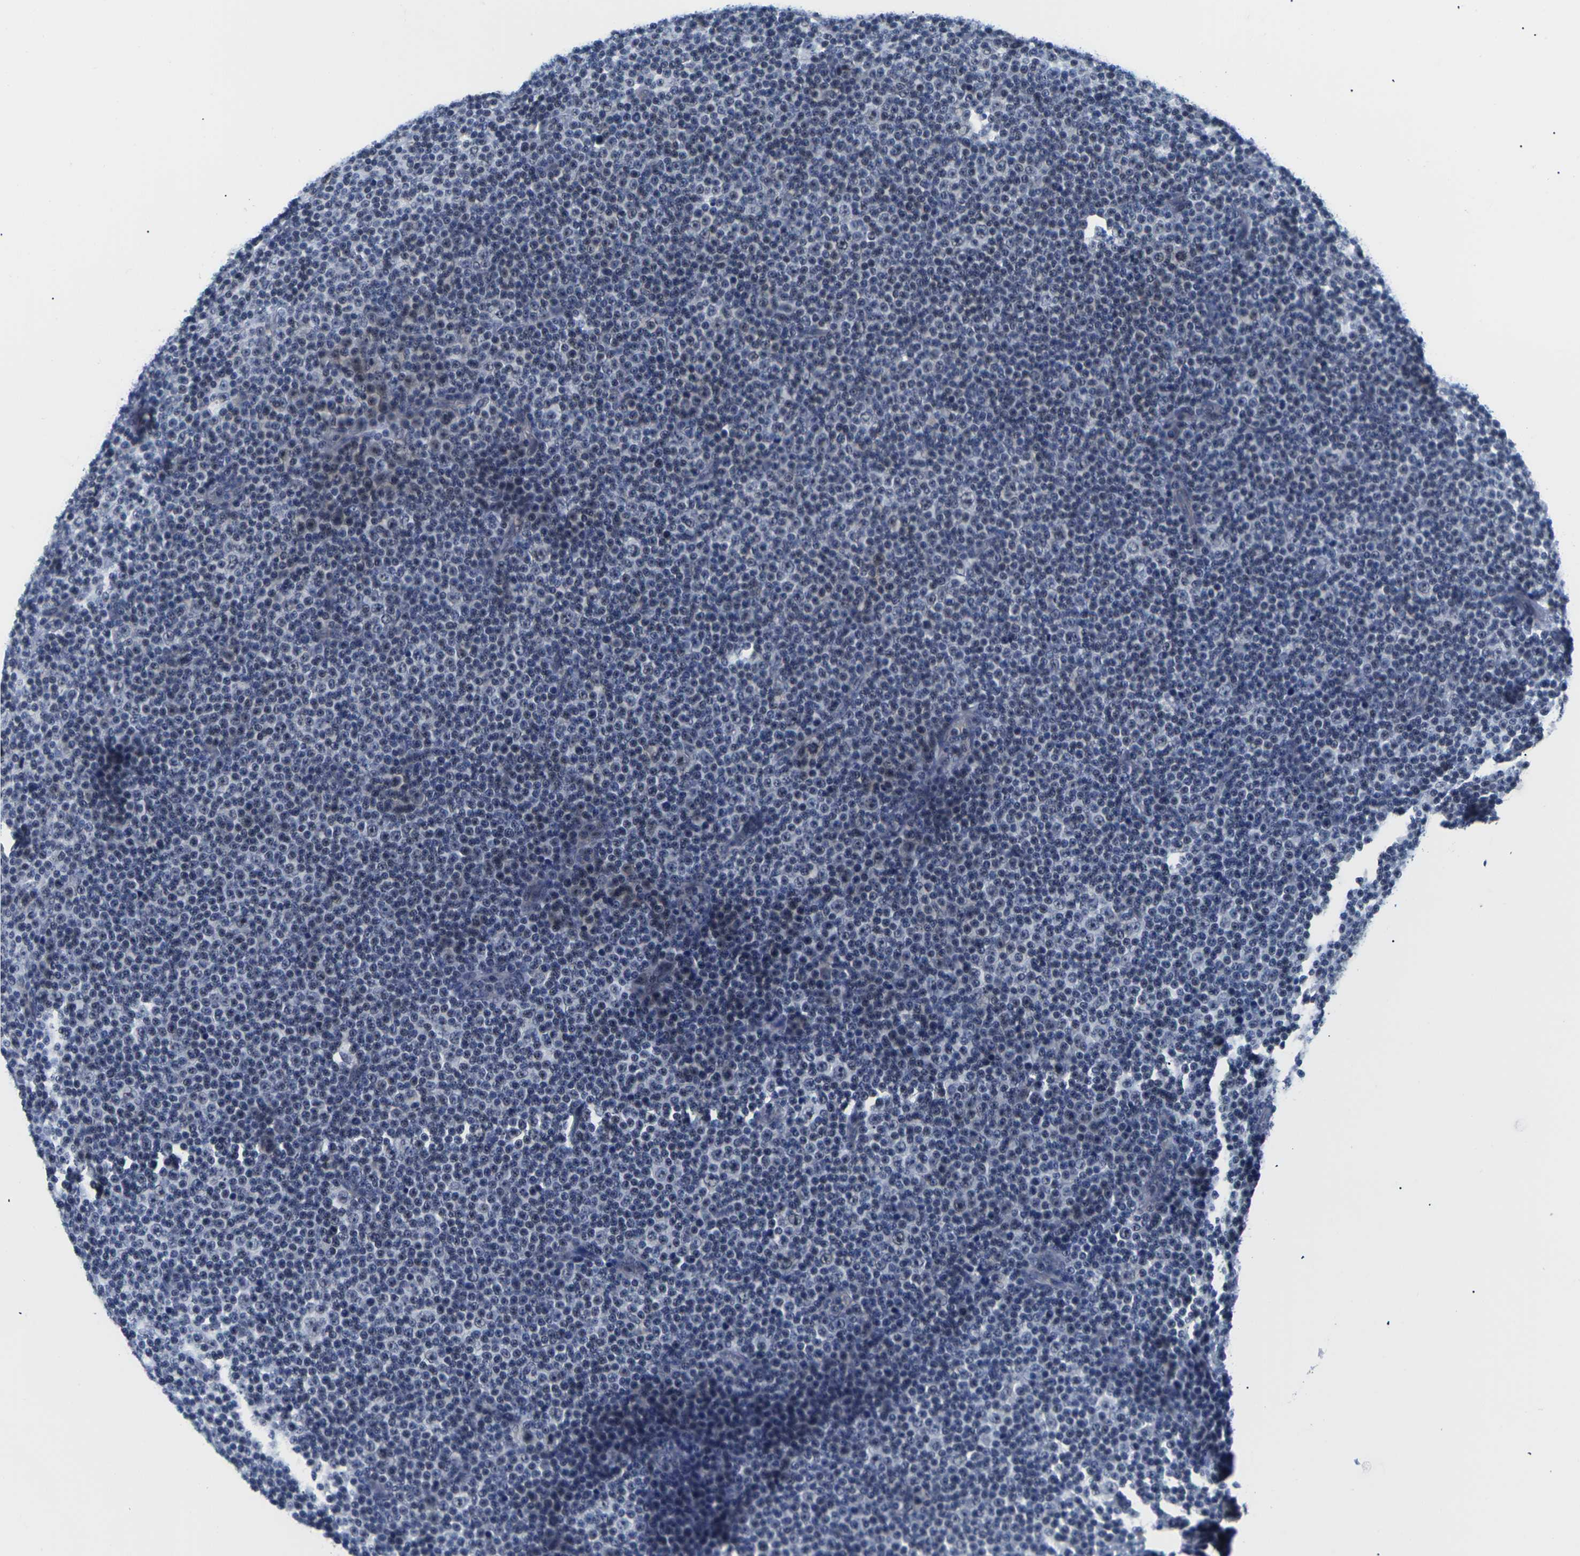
{"staining": {"intensity": "negative", "quantity": "none", "location": "none"}, "tissue": "lymphoma", "cell_type": "Tumor cells", "image_type": "cancer", "snomed": [{"axis": "morphology", "description": "Malignant lymphoma, non-Hodgkin's type, Low grade"}, {"axis": "topography", "description": "Lymph node"}], "caption": "There is no significant positivity in tumor cells of lymphoma.", "gene": "ST6GAL2", "patient": {"sex": "female", "age": 67}}